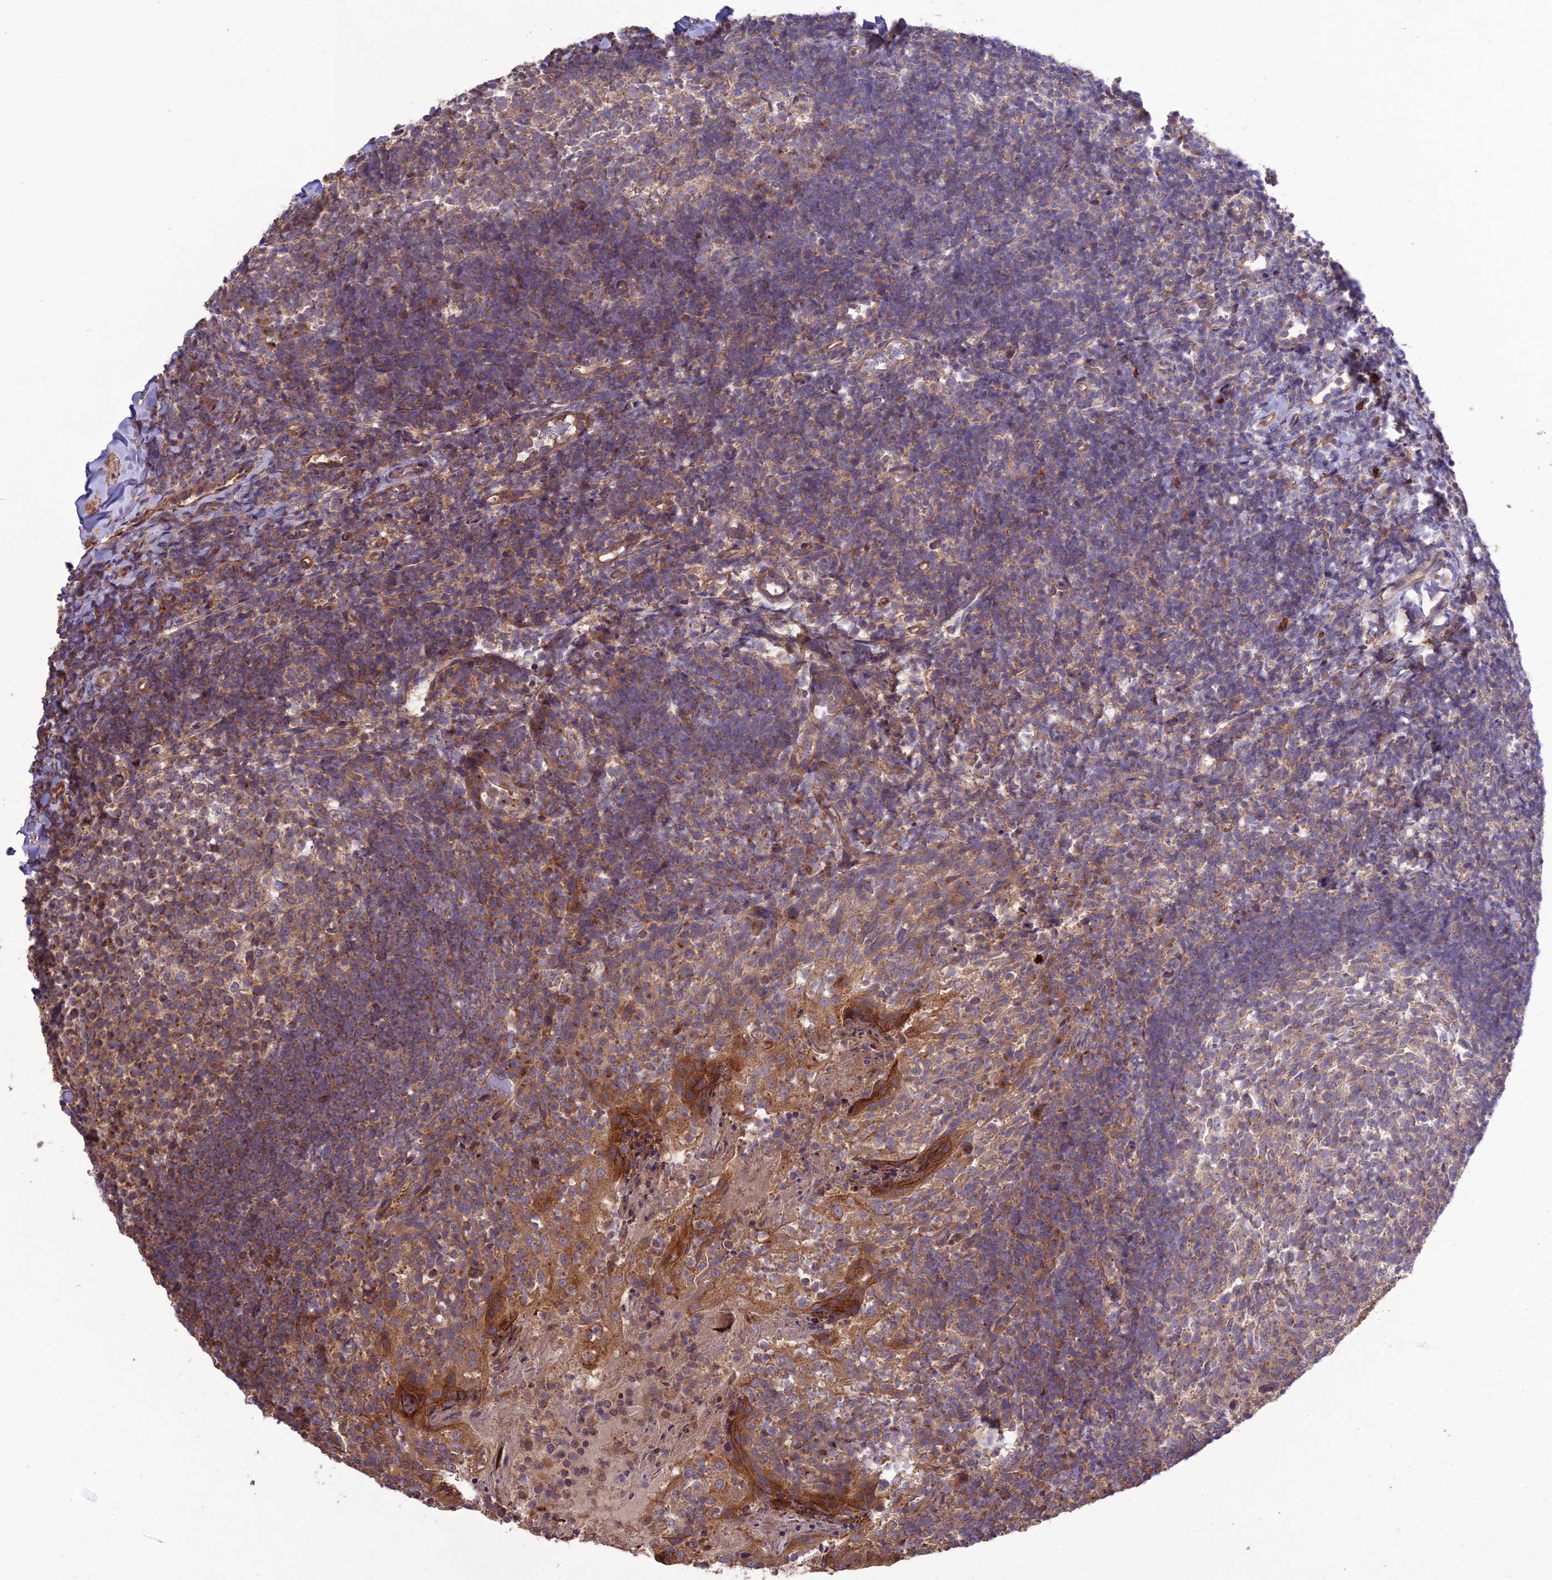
{"staining": {"intensity": "moderate", "quantity": ">75%", "location": "cytoplasmic/membranous"}, "tissue": "tonsil", "cell_type": "Germinal center cells", "image_type": "normal", "snomed": [{"axis": "morphology", "description": "Normal tissue, NOS"}, {"axis": "topography", "description": "Tonsil"}], "caption": "Immunohistochemistry of benign human tonsil displays medium levels of moderate cytoplasmic/membranous positivity in approximately >75% of germinal center cells.", "gene": "TMEM131L", "patient": {"sex": "female", "age": 10}}